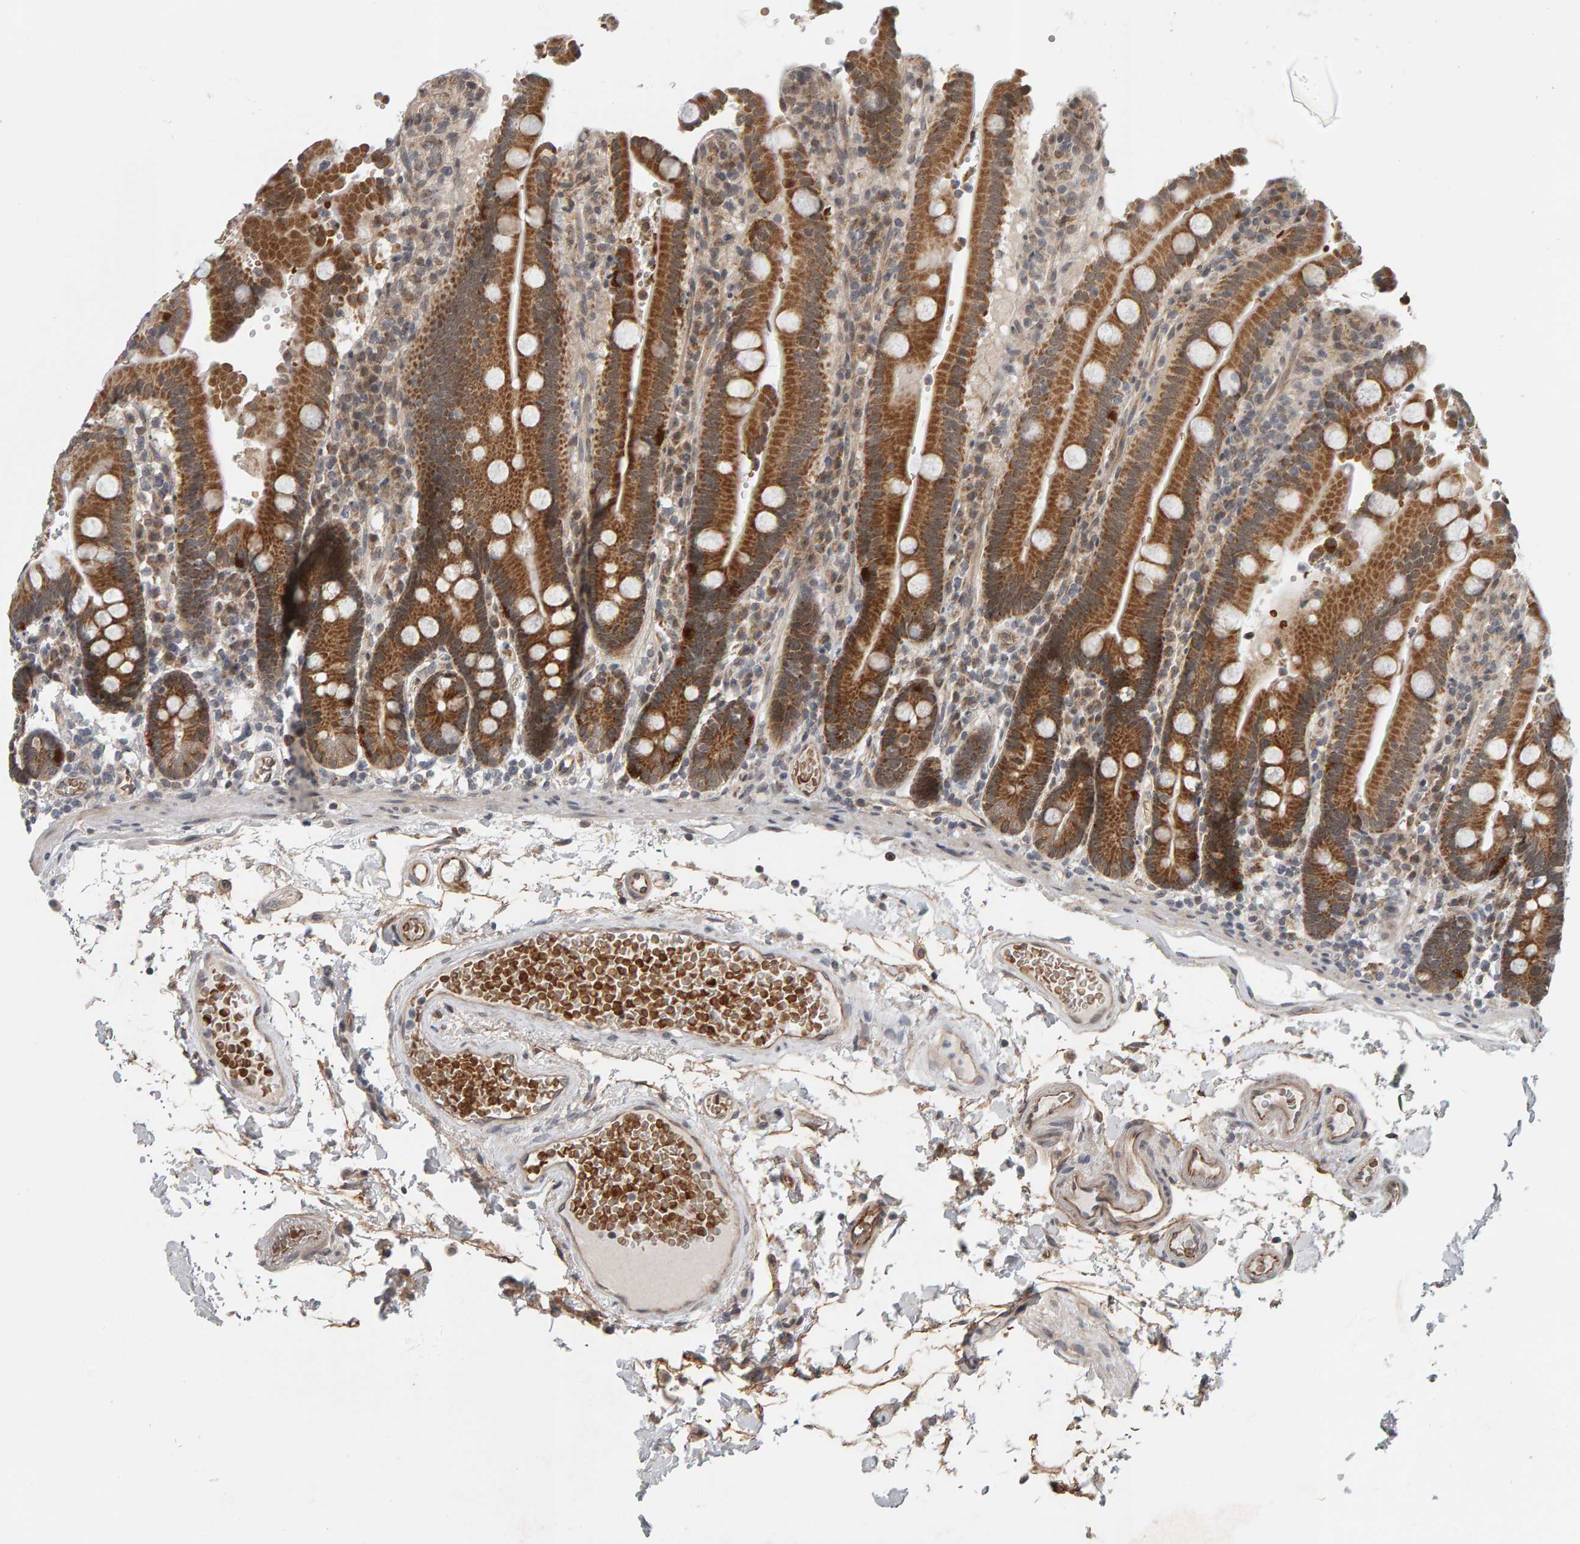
{"staining": {"intensity": "strong", "quantity": ">75%", "location": "cytoplasmic/membranous"}, "tissue": "duodenum", "cell_type": "Glandular cells", "image_type": "normal", "snomed": [{"axis": "morphology", "description": "Normal tissue, NOS"}, {"axis": "topography", "description": "Small intestine, NOS"}], "caption": "Immunohistochemistry (IHC) image of unremarkable duodenum: human duodenum stained using IHC exhibits high levels of strong protein expression localized specifically in the cytoplasmic/membranous of glandular cells, appearing as a cytoplasmic/membranous brown color.", "gene": "DAP3", "patient": {"sex": "female", "age": 71}}